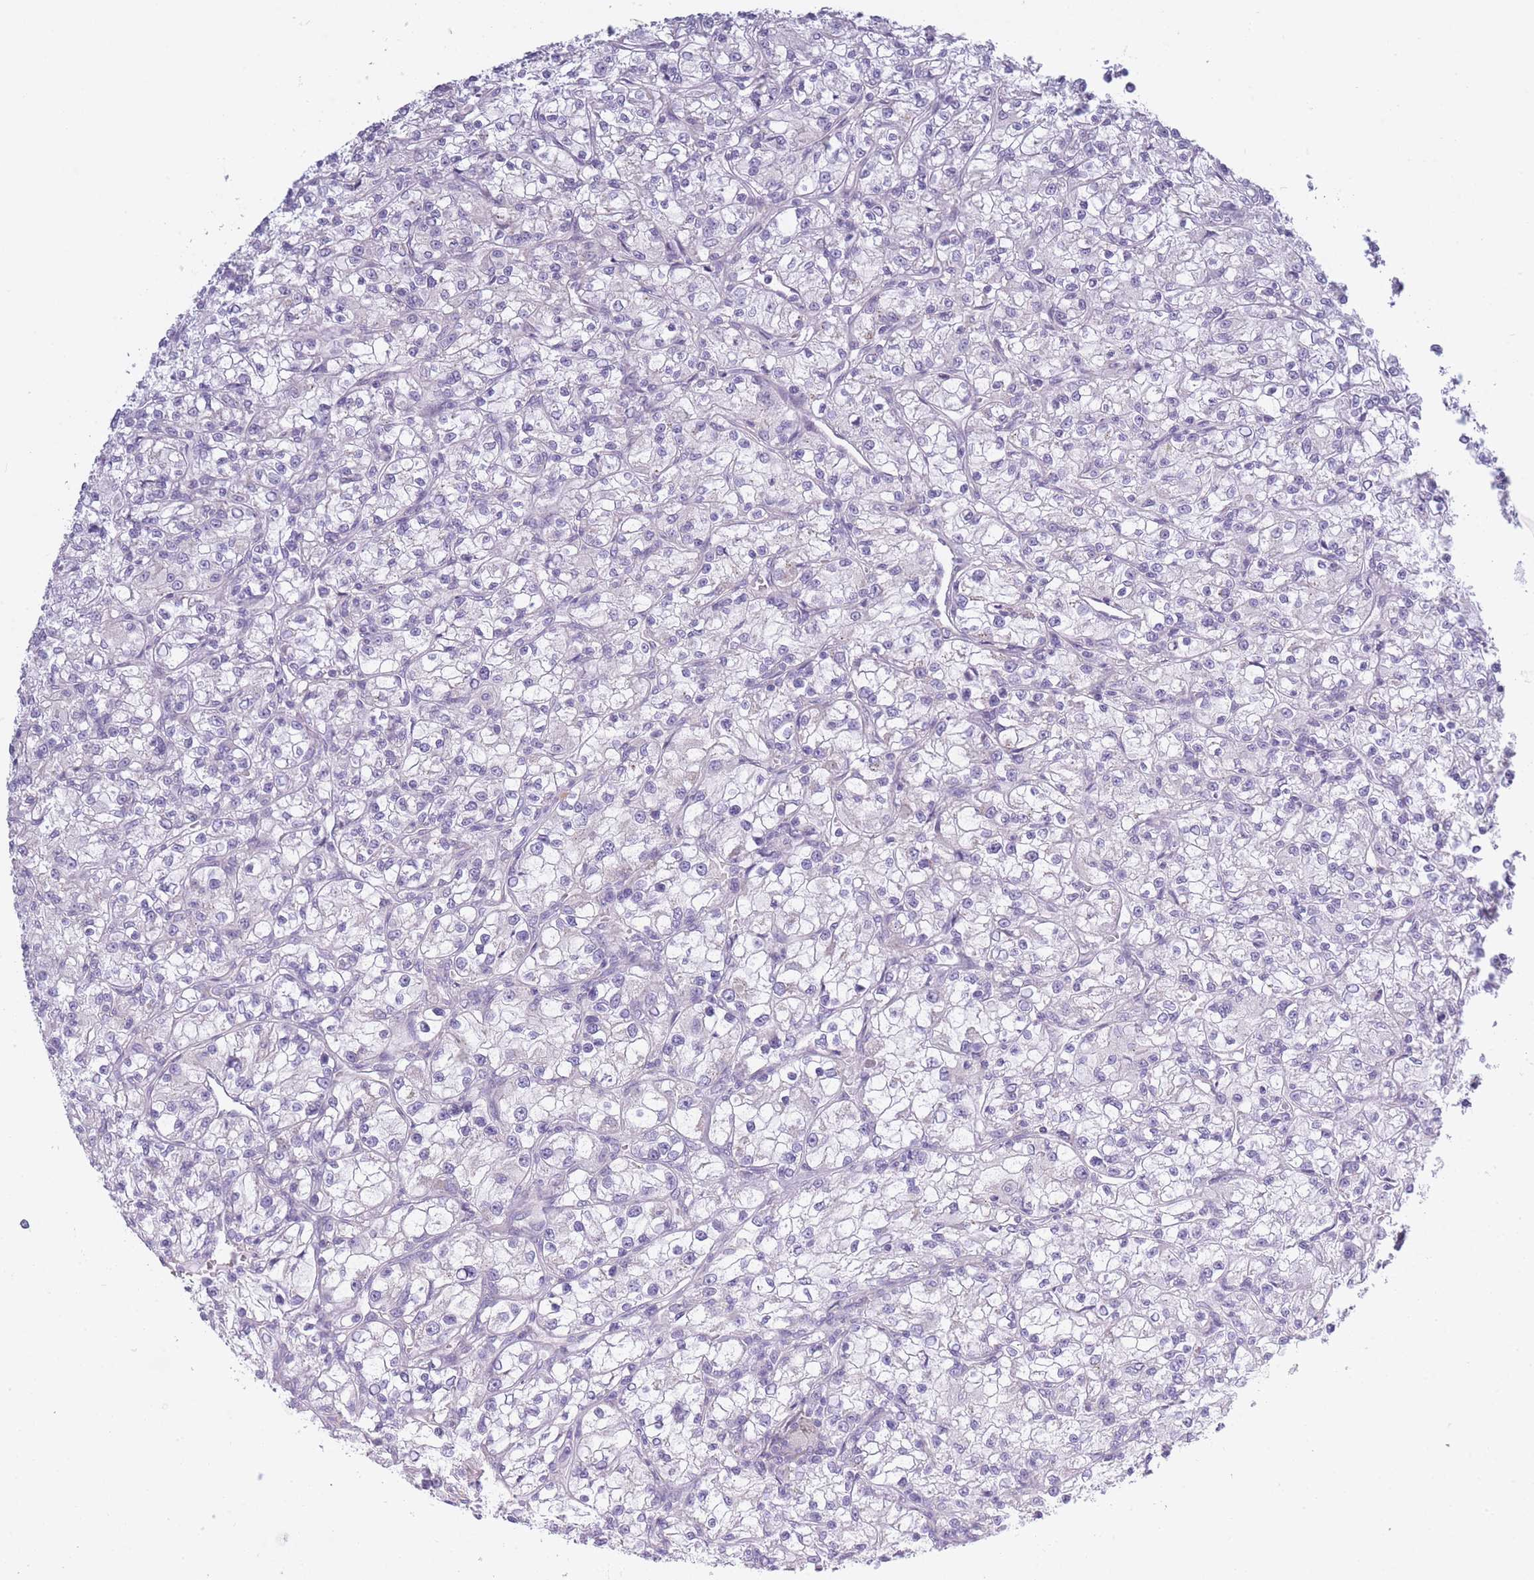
{"staining": {"intensity": "negative", "quantity": "none", "location": "none"}, "tissue": "renal cancer", "cell_type": "Tumor cells", "image_type": "cancer", "snomed": [{"axis": "morphology", "description": "Adenocarcinoma, NOS"}, {"axis": "topography", "description": "Kidney"}], "caption": "Renal cancer stained for a protein using immunohistochemistry (IHC) demonstrates no expression tumor cells.", "gene": "AP3M2", "patient": {"sex": "female", "age": 59}}